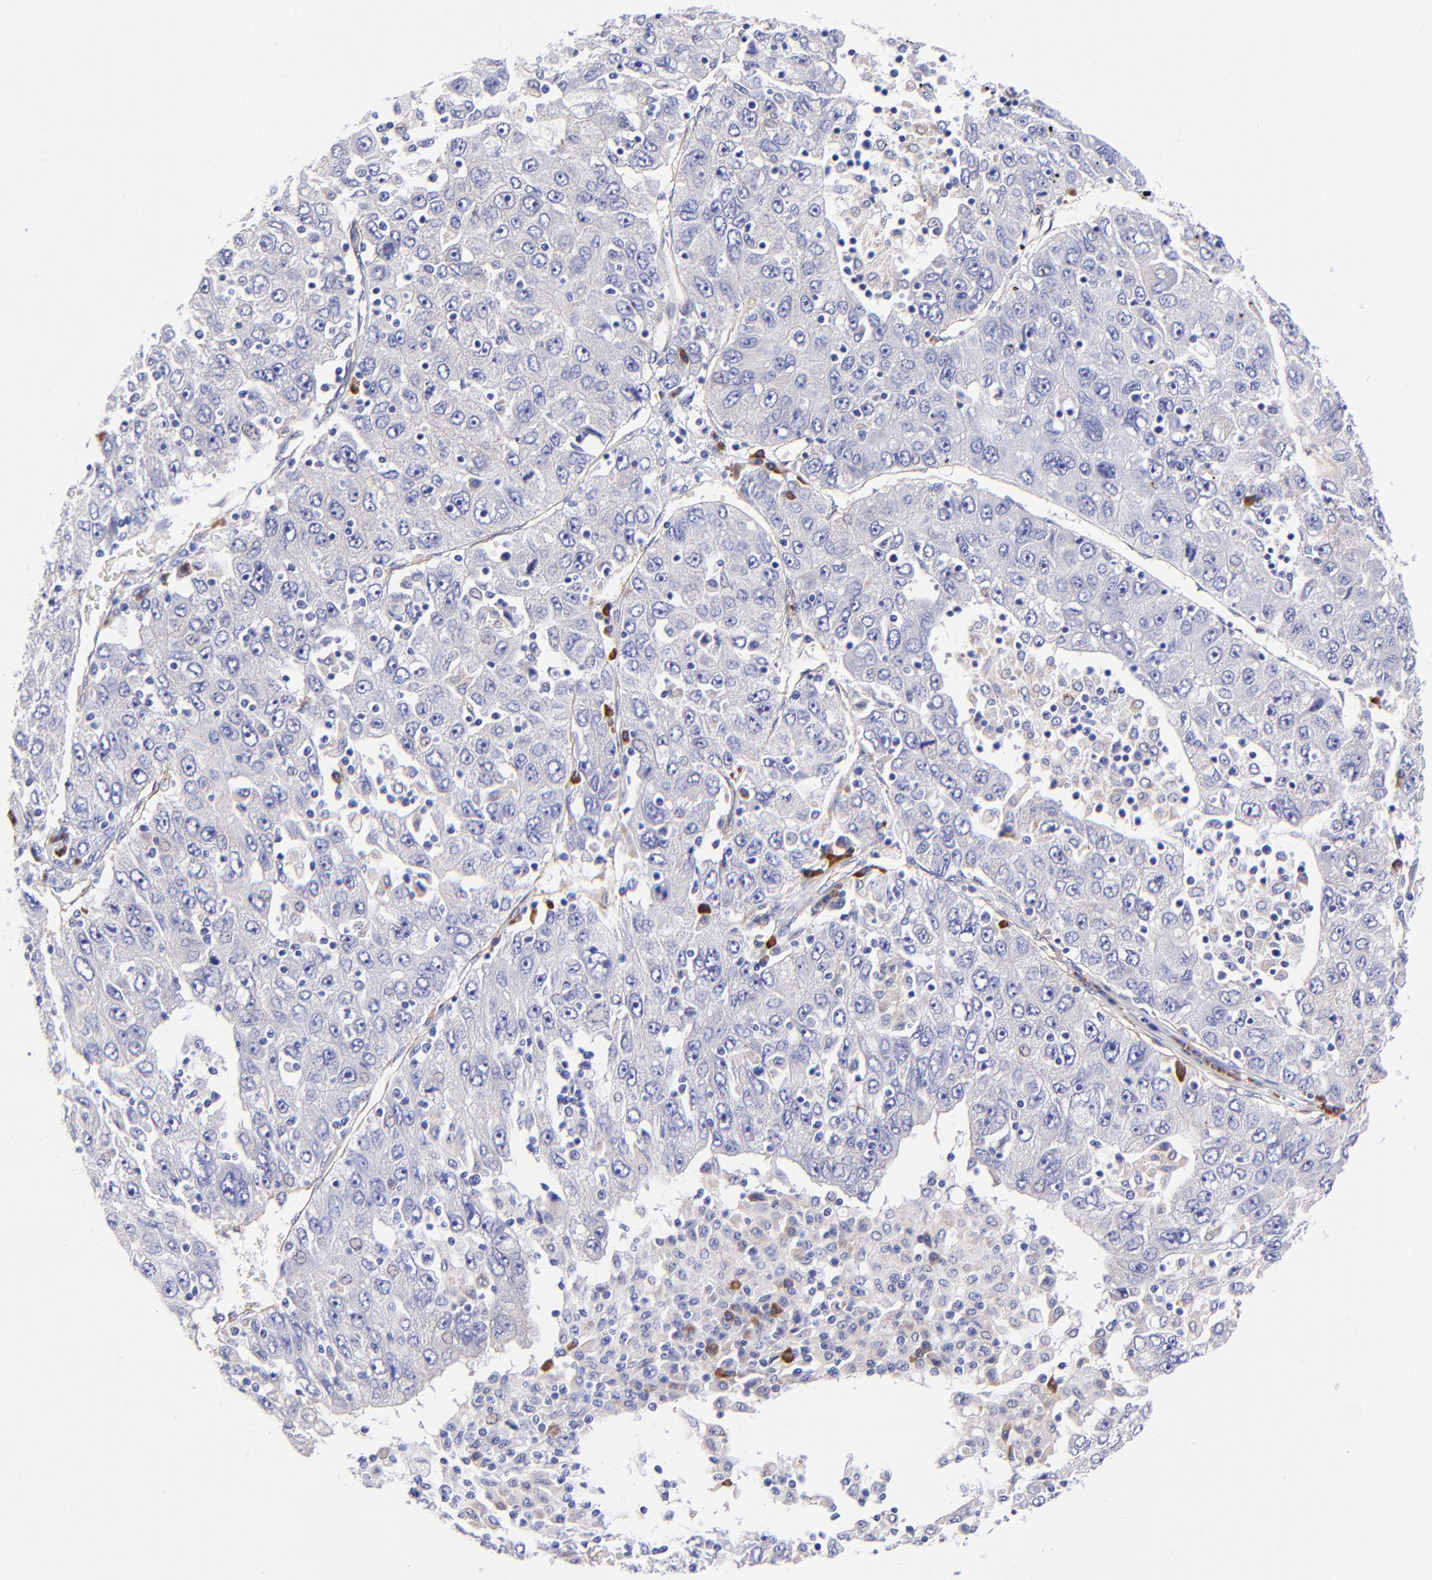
{"staining": {"intensity": "negative", "quantity": "none", "location": "none"}, "tissue": "liver cancer", "cell_type": "Tumor cells", "image_type": "cancer", "snomed": [{"axis": "morphology", "description": "Carcinoma, Hepatocellular, NOS"}, {"axis": "topography", "description": "Liver"}], "caption": "High magnification brightfield microscopy of liver hepatocellular carcinoma stained with DAB (brown) and counterstained with hematoxylin (blue): tumor cells show no significant expression. Nuclei are stained in blue.", "gene": "PPFIBP1", "patient": {"sex": "male", "age": 49}}